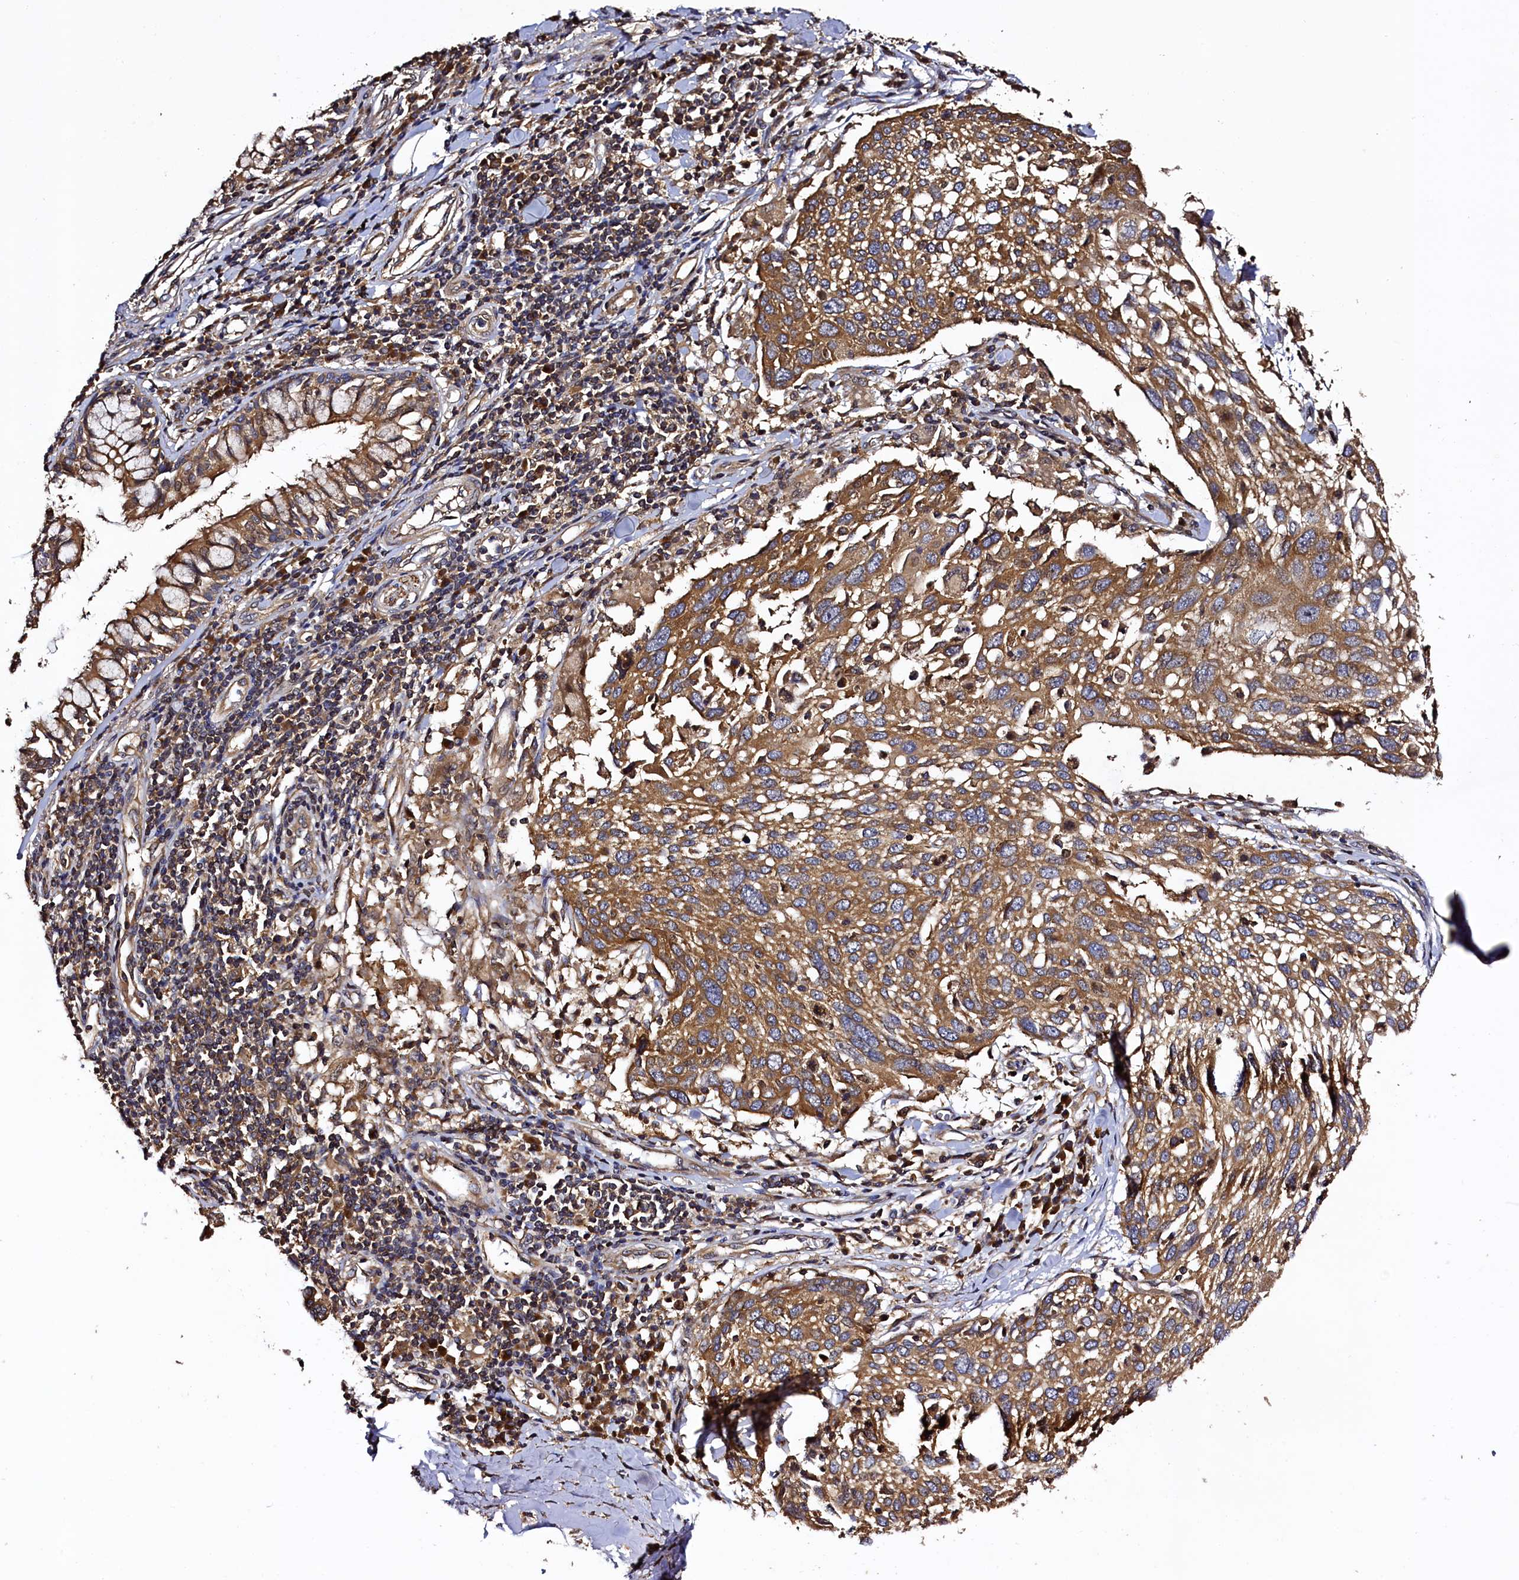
{"staining": {"intensity": "moderate", "quantity": ">75%", "location": "cytoplasmic/membranous"}, "tissue": "lung cancer", "cell_type": "Tumor cells", "image_type": "cancer", "snomed": [{"axis": "morphology", "description": "Squamous cell carcinoma, NOS"}, {"axis": "topography", "description": "Lung"}], "caption": "Lung cancer (squamous cell carcinoma) stained with a protein marker demonstrates moderate staining in tumor cells.", "gene": "KLC2", "patient": {"sex": "male", "age": 65}}